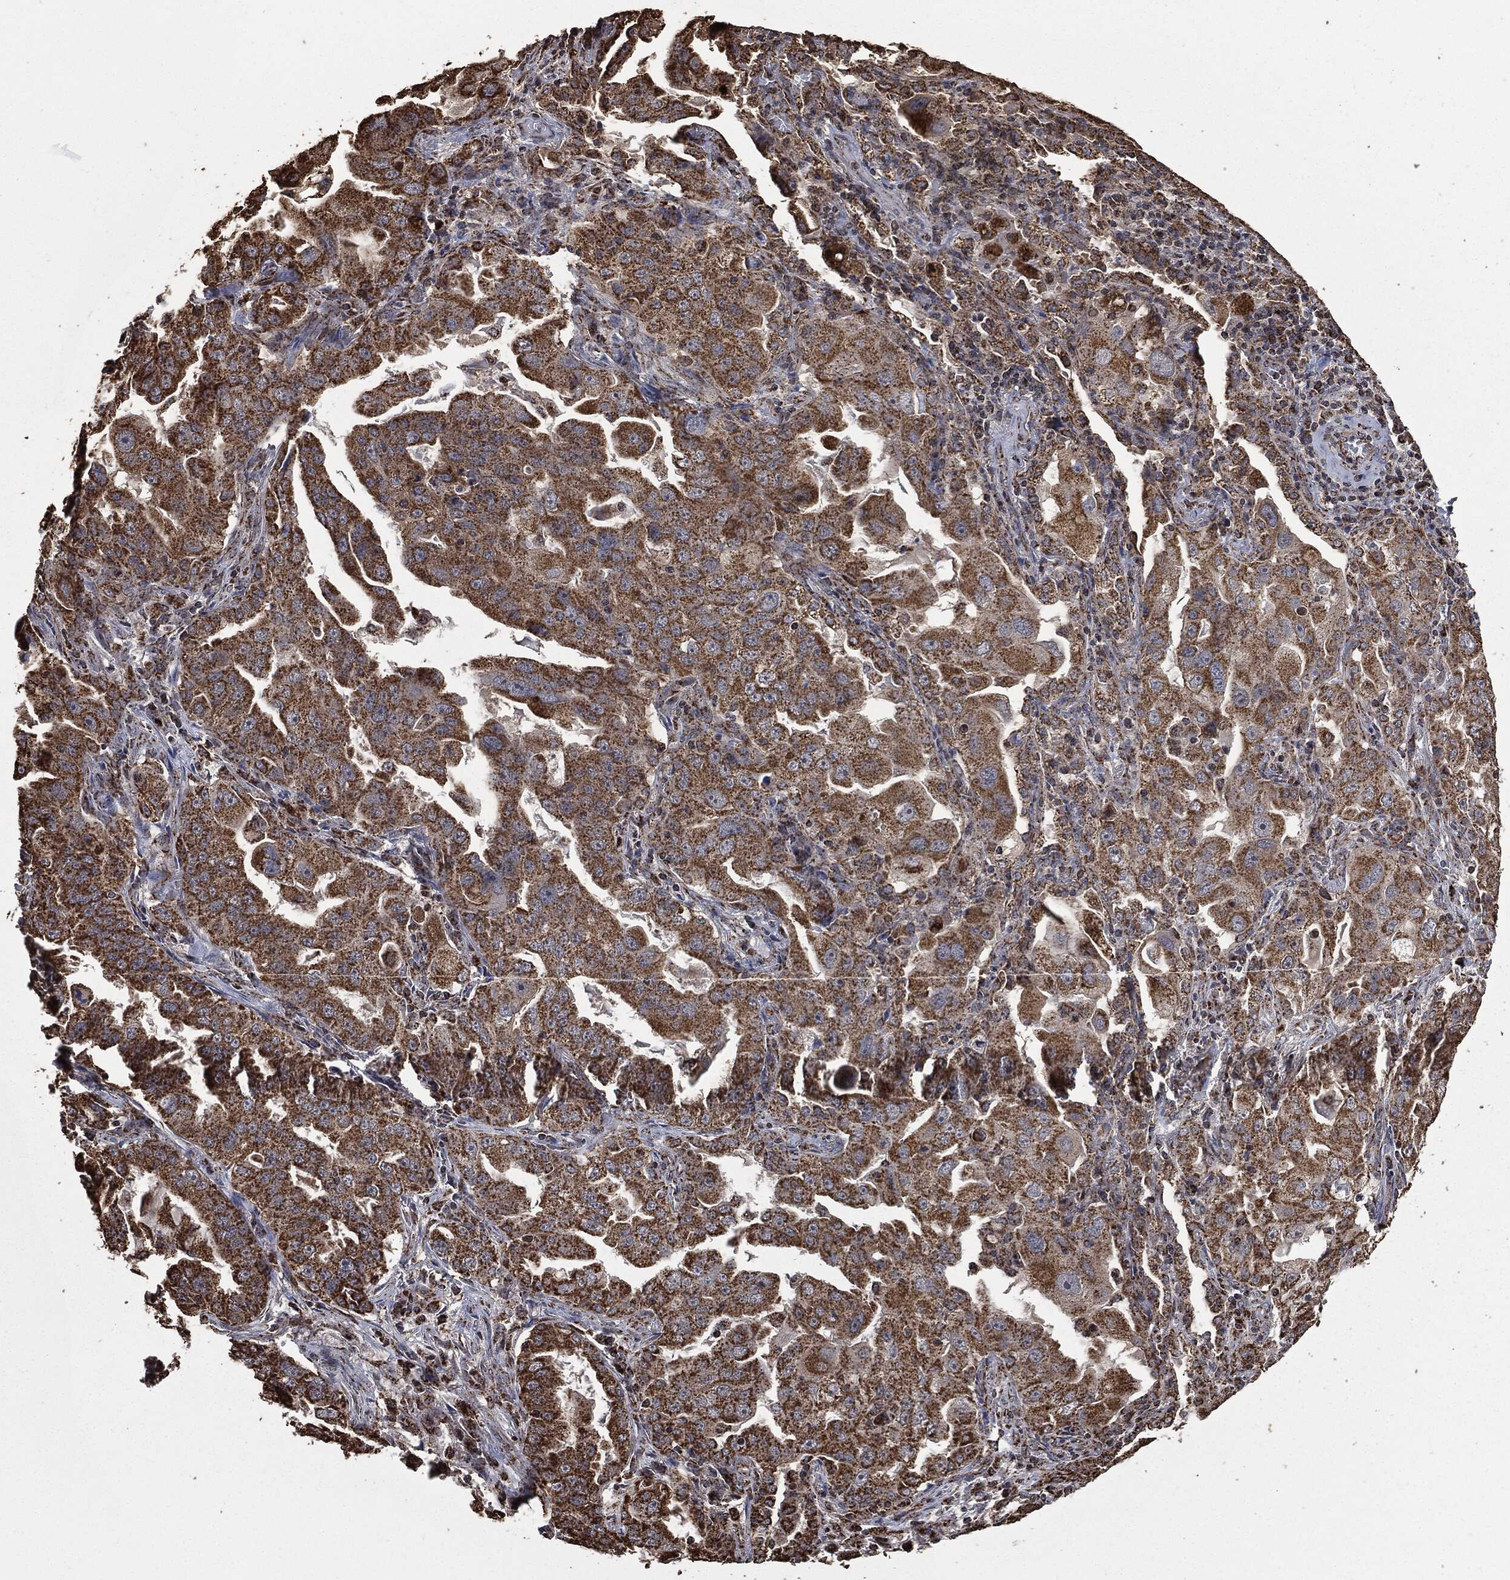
{"staining": {"intensity": "strong", "quantity": ">75%", "location": "cytoplasmic/membranous"}, "tissue": "lung cancer", "cell_type": "Tumor cells", "image_type": "cancer", "snomed": [{"axis": "morphology", "description": "Adenocarcinoma, NOS"}, {"axis": "topography", "description": "Lung"}], "caption": "The photomicrograph demonstrates a brown stain indicating the presence of a protein in the cytoplasmic/membranous of tumor cells in lung adenocarcinoma.", "gene": "LIG3", "patient": {"sex": "female", "age": 61}}